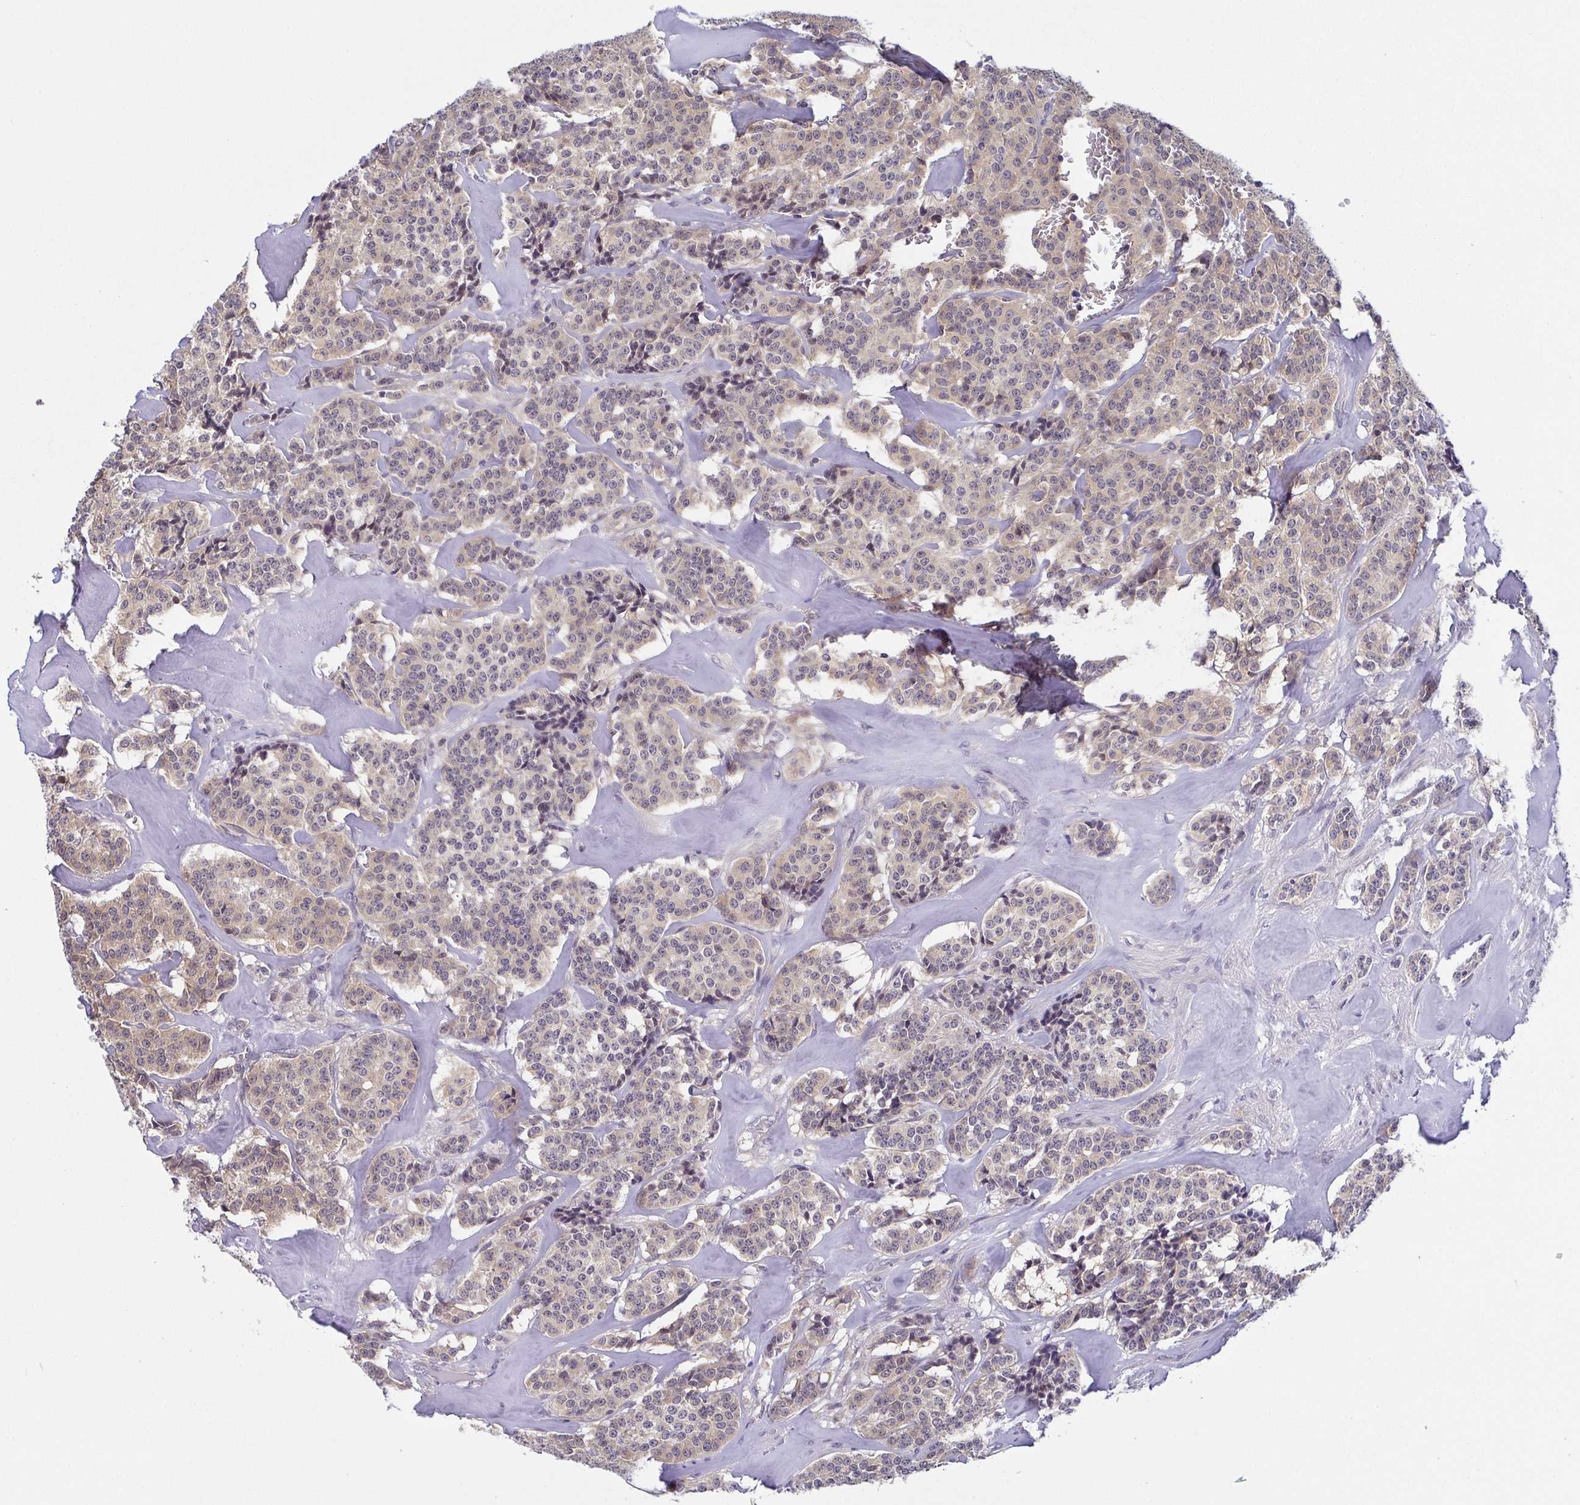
{"staining": {"intensity": "weak", "quantity": "25%-75%", "location": "cytoplasmic/membranous"}, "tissue": "carcinoid", "cell_type": "Tumor cells", "image_type": "cancer", "snomed": [{"axis": "morphology", "description": "Normal tissue, NOS"}, {"axis": "morphology", "description": "Carcinoid, malignant, NOS"}, {"axis": "topography", "description": "Lung"}], "caption": "Immunohistochemical staining of human carcinoid shows weak cytoplasmic/membranous protein positivity in approximately 25%-75% of tumor cells. (DAB IHC with brightfield microscopy, high magnification).", "gene": "BCL2L1", "patient": {"sex": "female", "age": 46}}